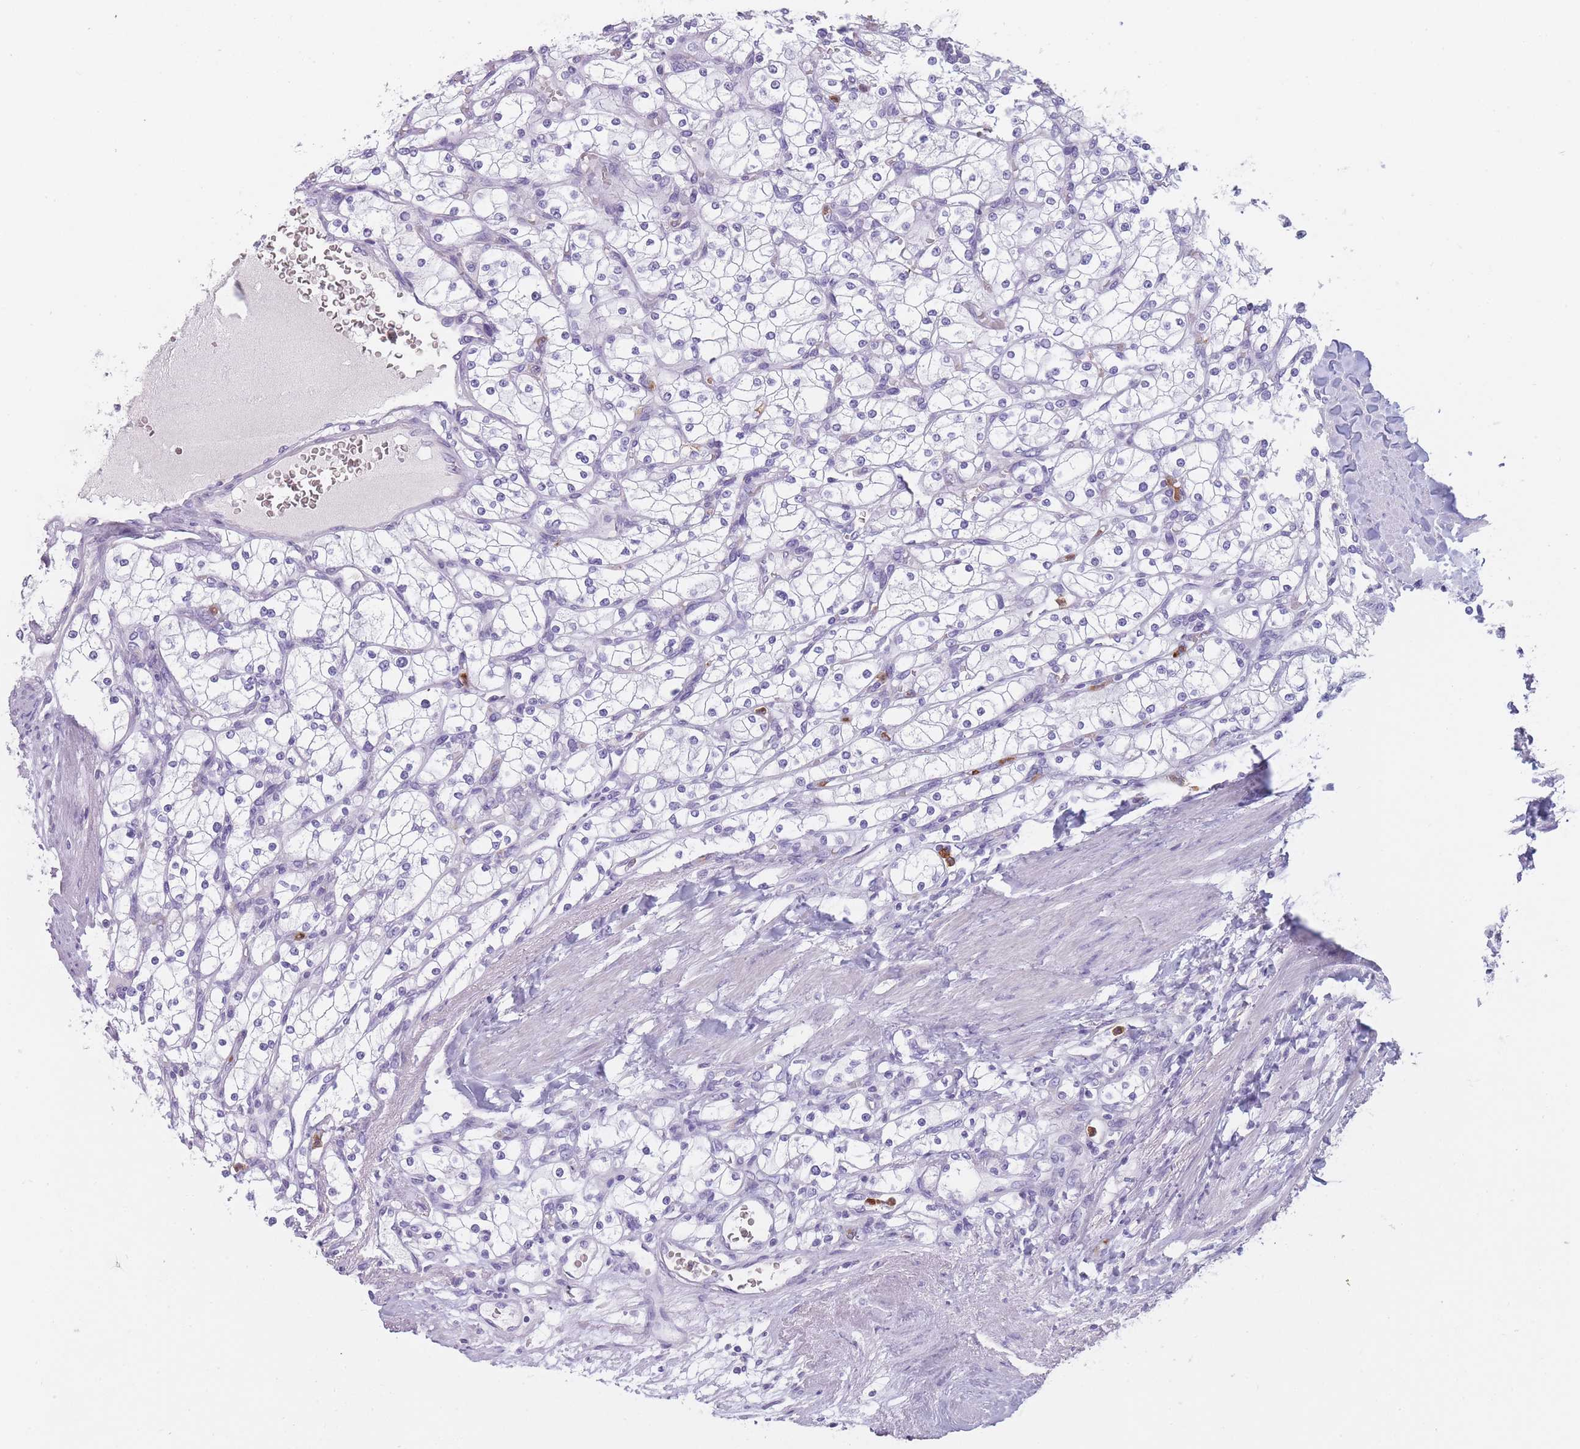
{"staining": {"intensity": "negative", "quantity": "none", "location": "none"}, "tissue": "renal cancer", "cell_type": "Tumor cells", "image_type": "cancer", "snomed": [{"axis": "morphology", "description": "Adenocarcinoma, NOS"}, {"axis": "topography", "description": "Kidney"}], "caption": "Renal adenocarcinoma stained for a protein using IHC exhibits no expression tumor cells.", "gene": "CR1L", "patient": {"sex": "male", "age": 80}}